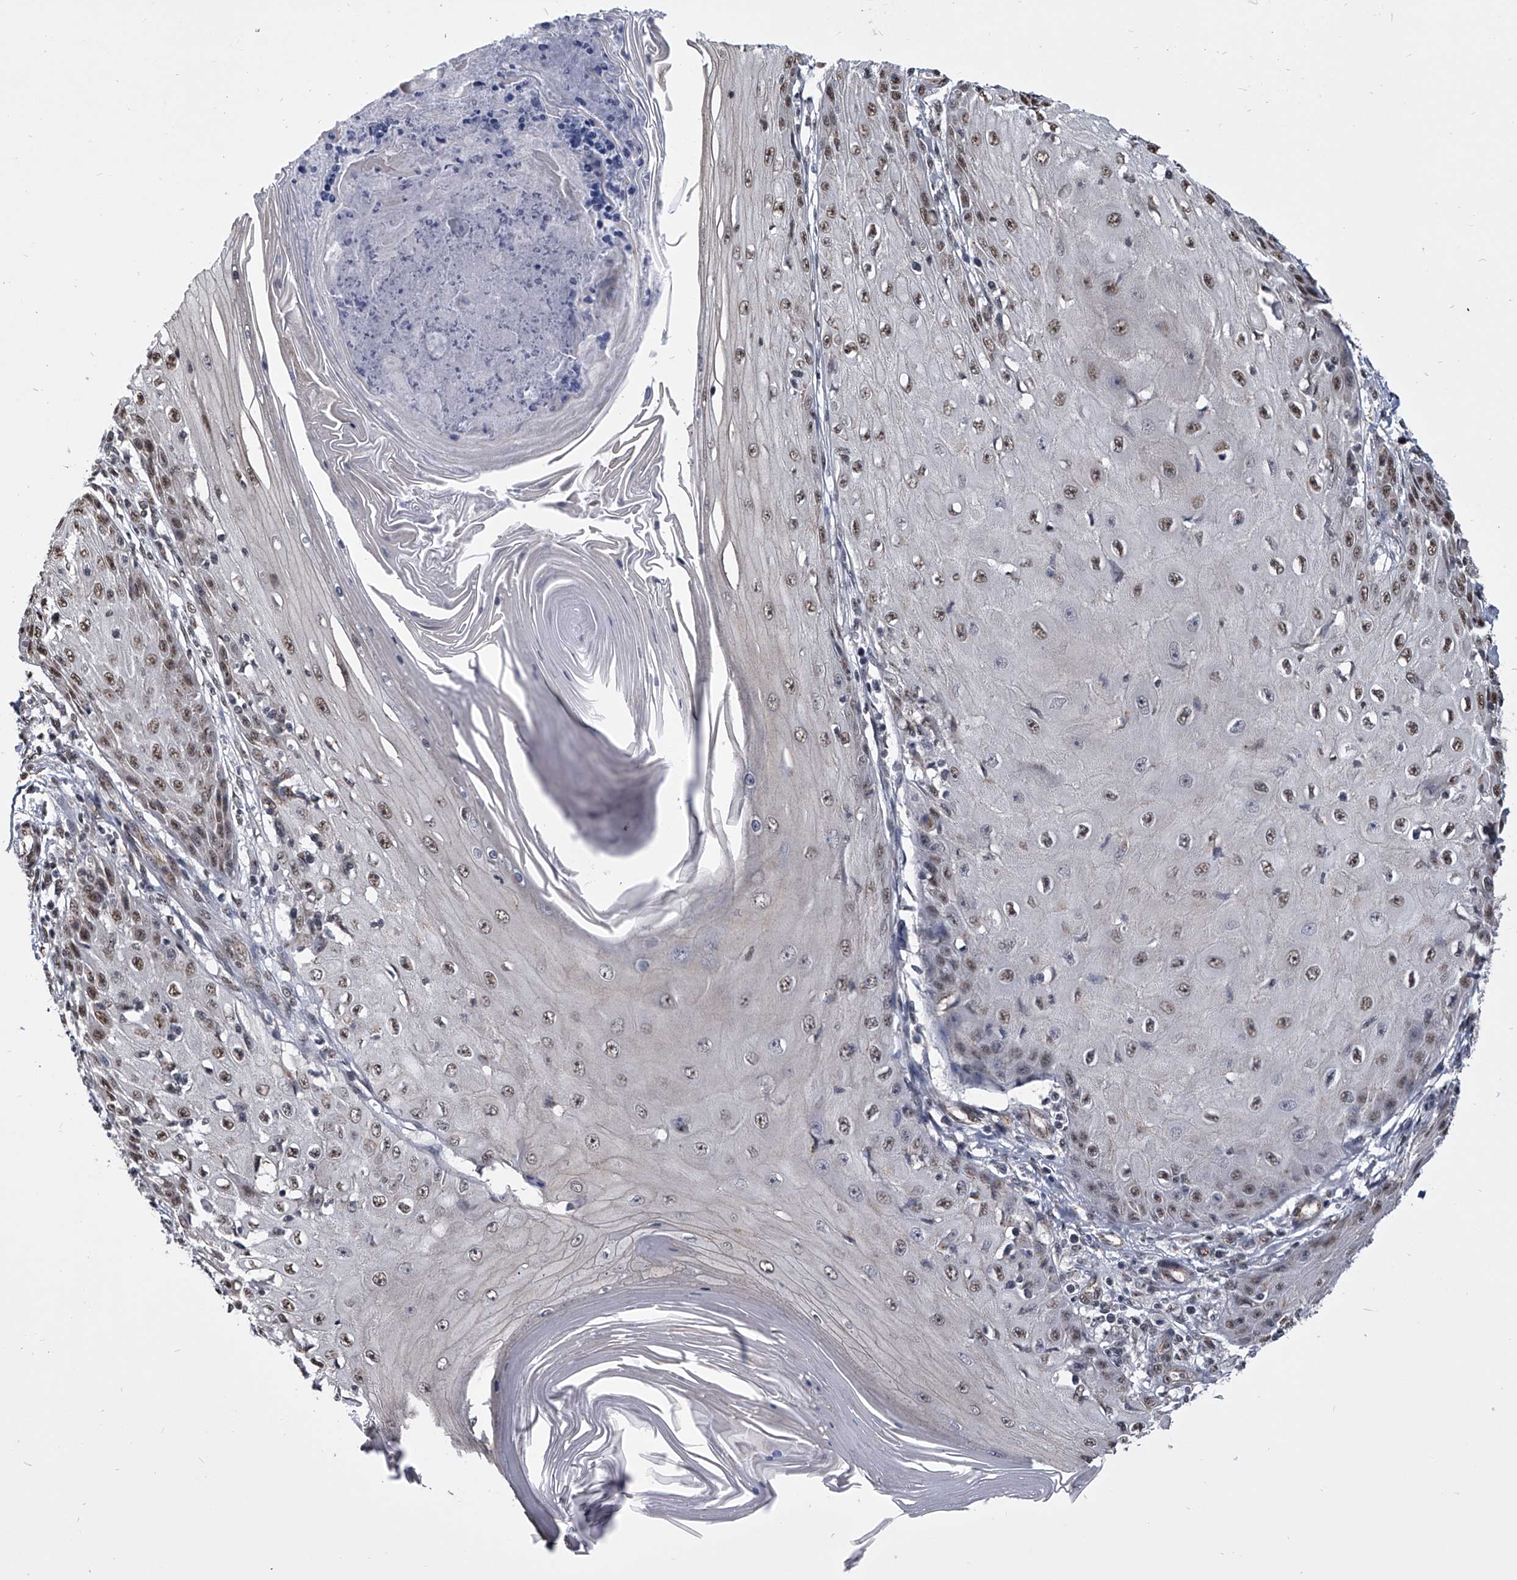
{"staining": {"intensity": "weak", "quantity": ">75%", "location": "nuclear"}, "tissue": "skin cancer", "cell_type": "Tumor cells", "image_type": "cancer", "snomed": [{"axis": "morphology", "description": "Squamous cell carcinoma, NOS"}, {"axis": "topography", "description": "Skin"}], "caption": "Weak nuclear protein positivity is present in about >75% of tumor cells in skin squamous cell carcinoma.", "gene": "ZNF76", "patient": {"sex": "female", "age": 73}}